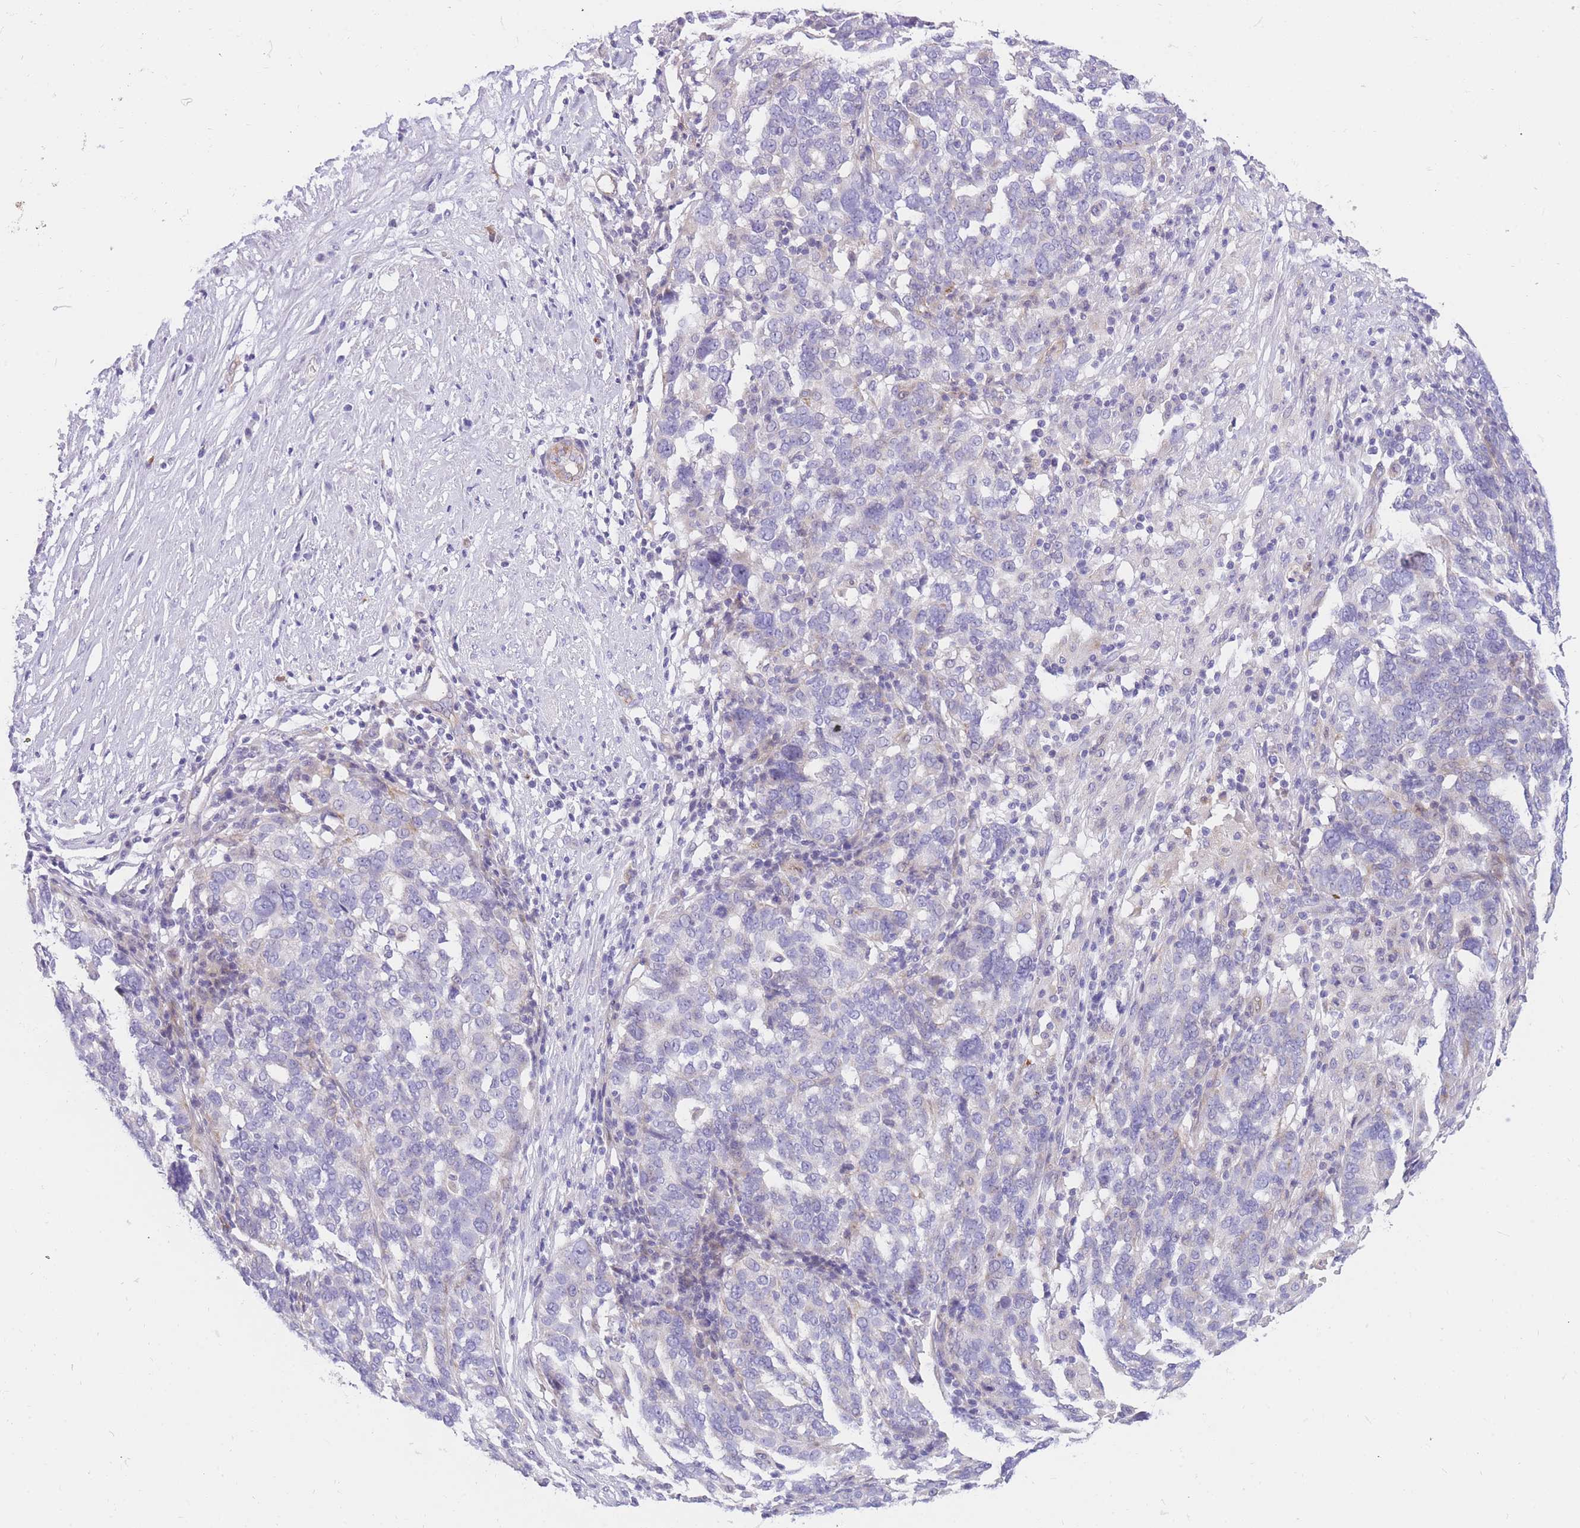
{"staining": {"intensity": "negative", "quantity": "none", "location": "none"}, "tissue": "ovarian cancer", "cell_type": "Tumor cells", "image_type": "cancer", "snomed": [{"axis": "morphology", "description": "Cystadenocarcinoma, serous, NOS"}, {"axis": "topography", "description": "Ovary"}], "caption": "This photomicrograph is of ovarian serous cystadenocarcinoma stained with immunohistochemistry to label a protein in brown with the nuclei are counter-stained blue. There is no positivity in tumor cells.", "gene": "SULT1A1", "patient": {"sex": "female", "age": 59}}